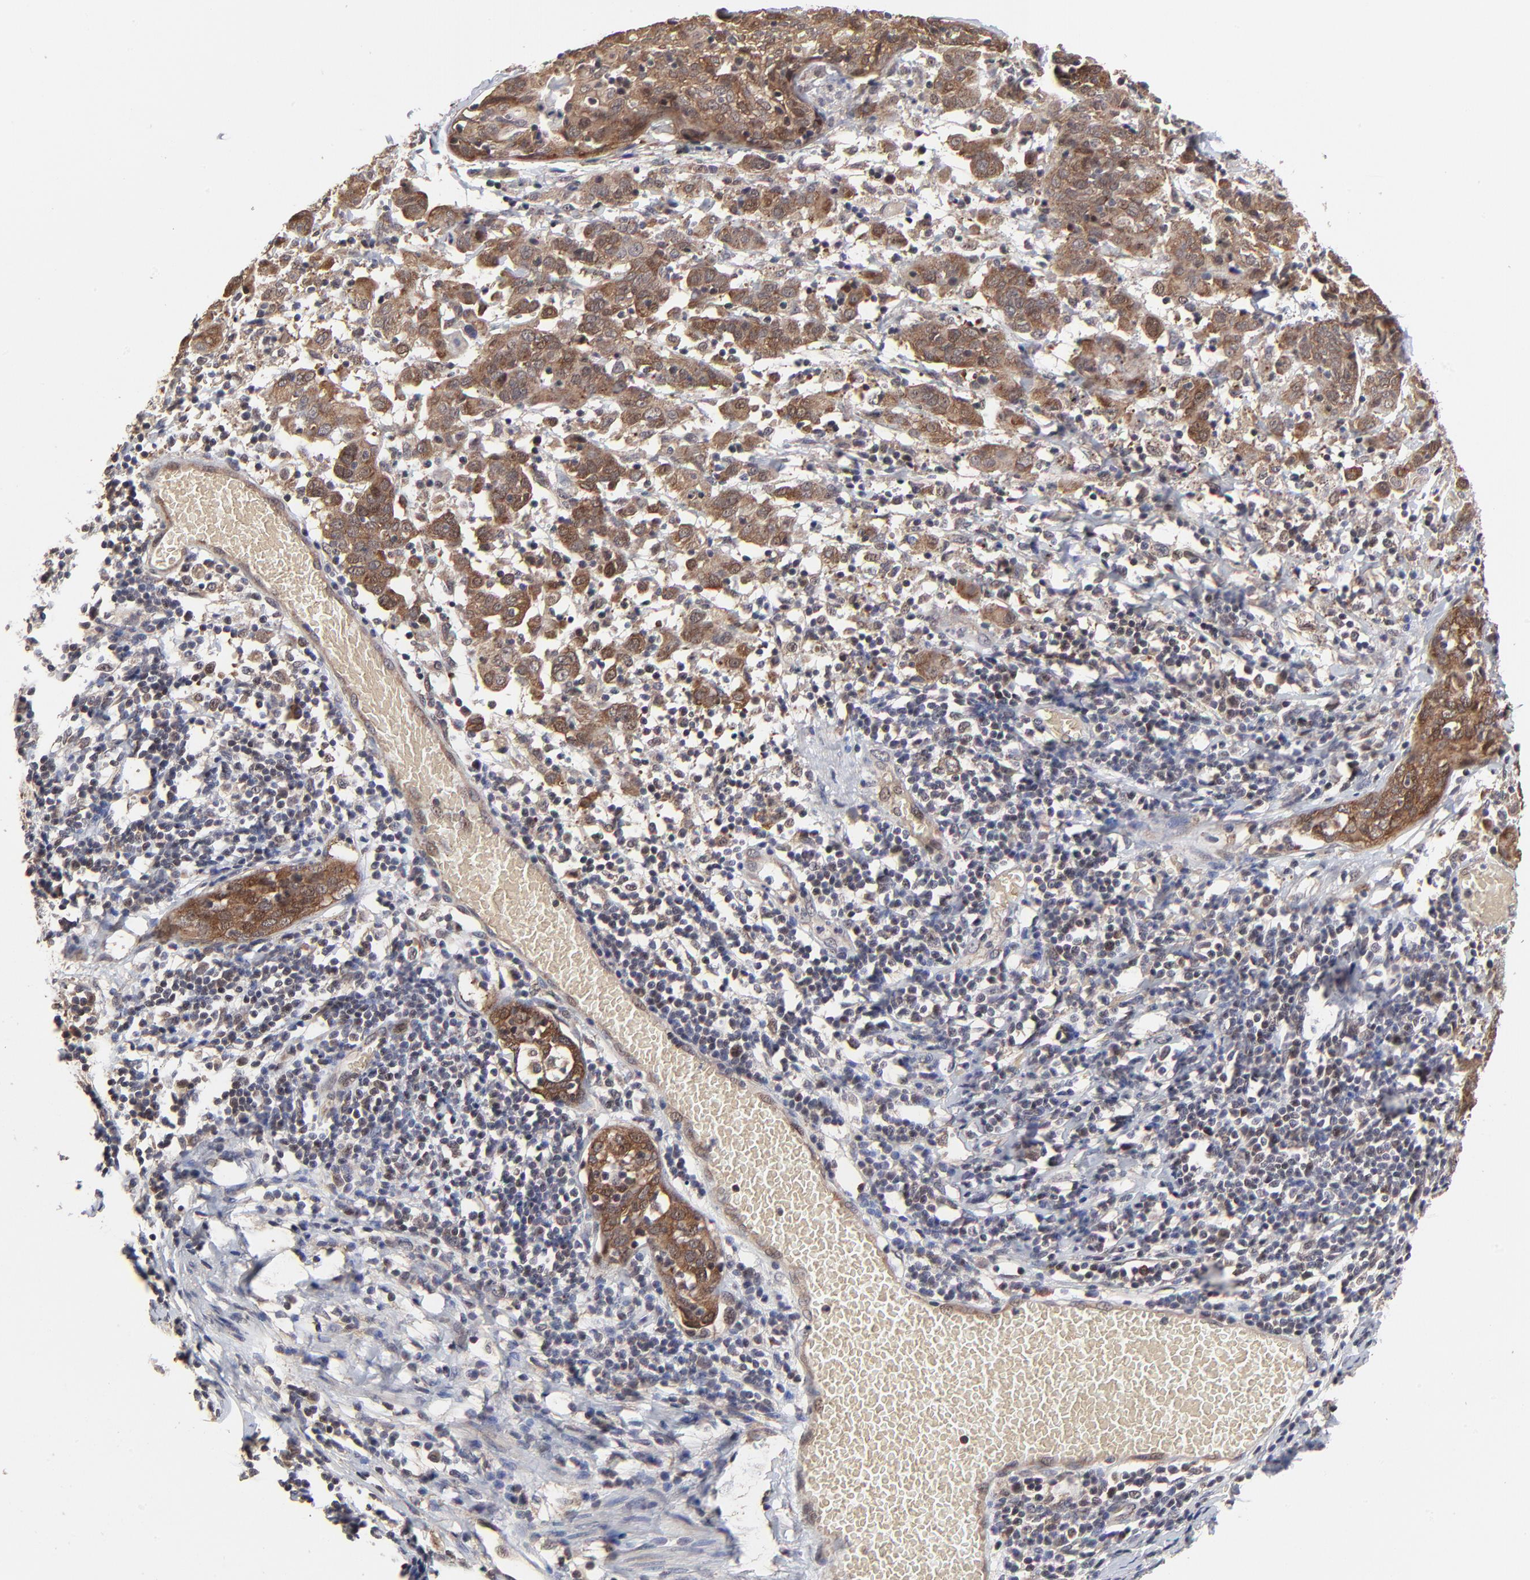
{"staining": {"intensity": "moderate", "quantity": ">75%", "location": "cytoplasmic/membranous,nuclear"}, "tissue": "cervical cancer", "cell_type": "Tumor cells", "image_type": "cancer", "snomed": [{"axis": "morphology", "description": "Normal tissue, NOS"}, {"axis": "morphology", "description": "Squamous cell carcinoma, NOS"}, {"axis": "topography", "description": "Cervix"}], "caption": "A histopathology image showing moderate cytoplasmic/membranous and nuclear positivity in approximately >75% of tumor cells in cervical cancer, as visualized by brown immunohistochemical staining.", "gene": "FRMD8", "patient": {"sex": "female", "age": 67}}